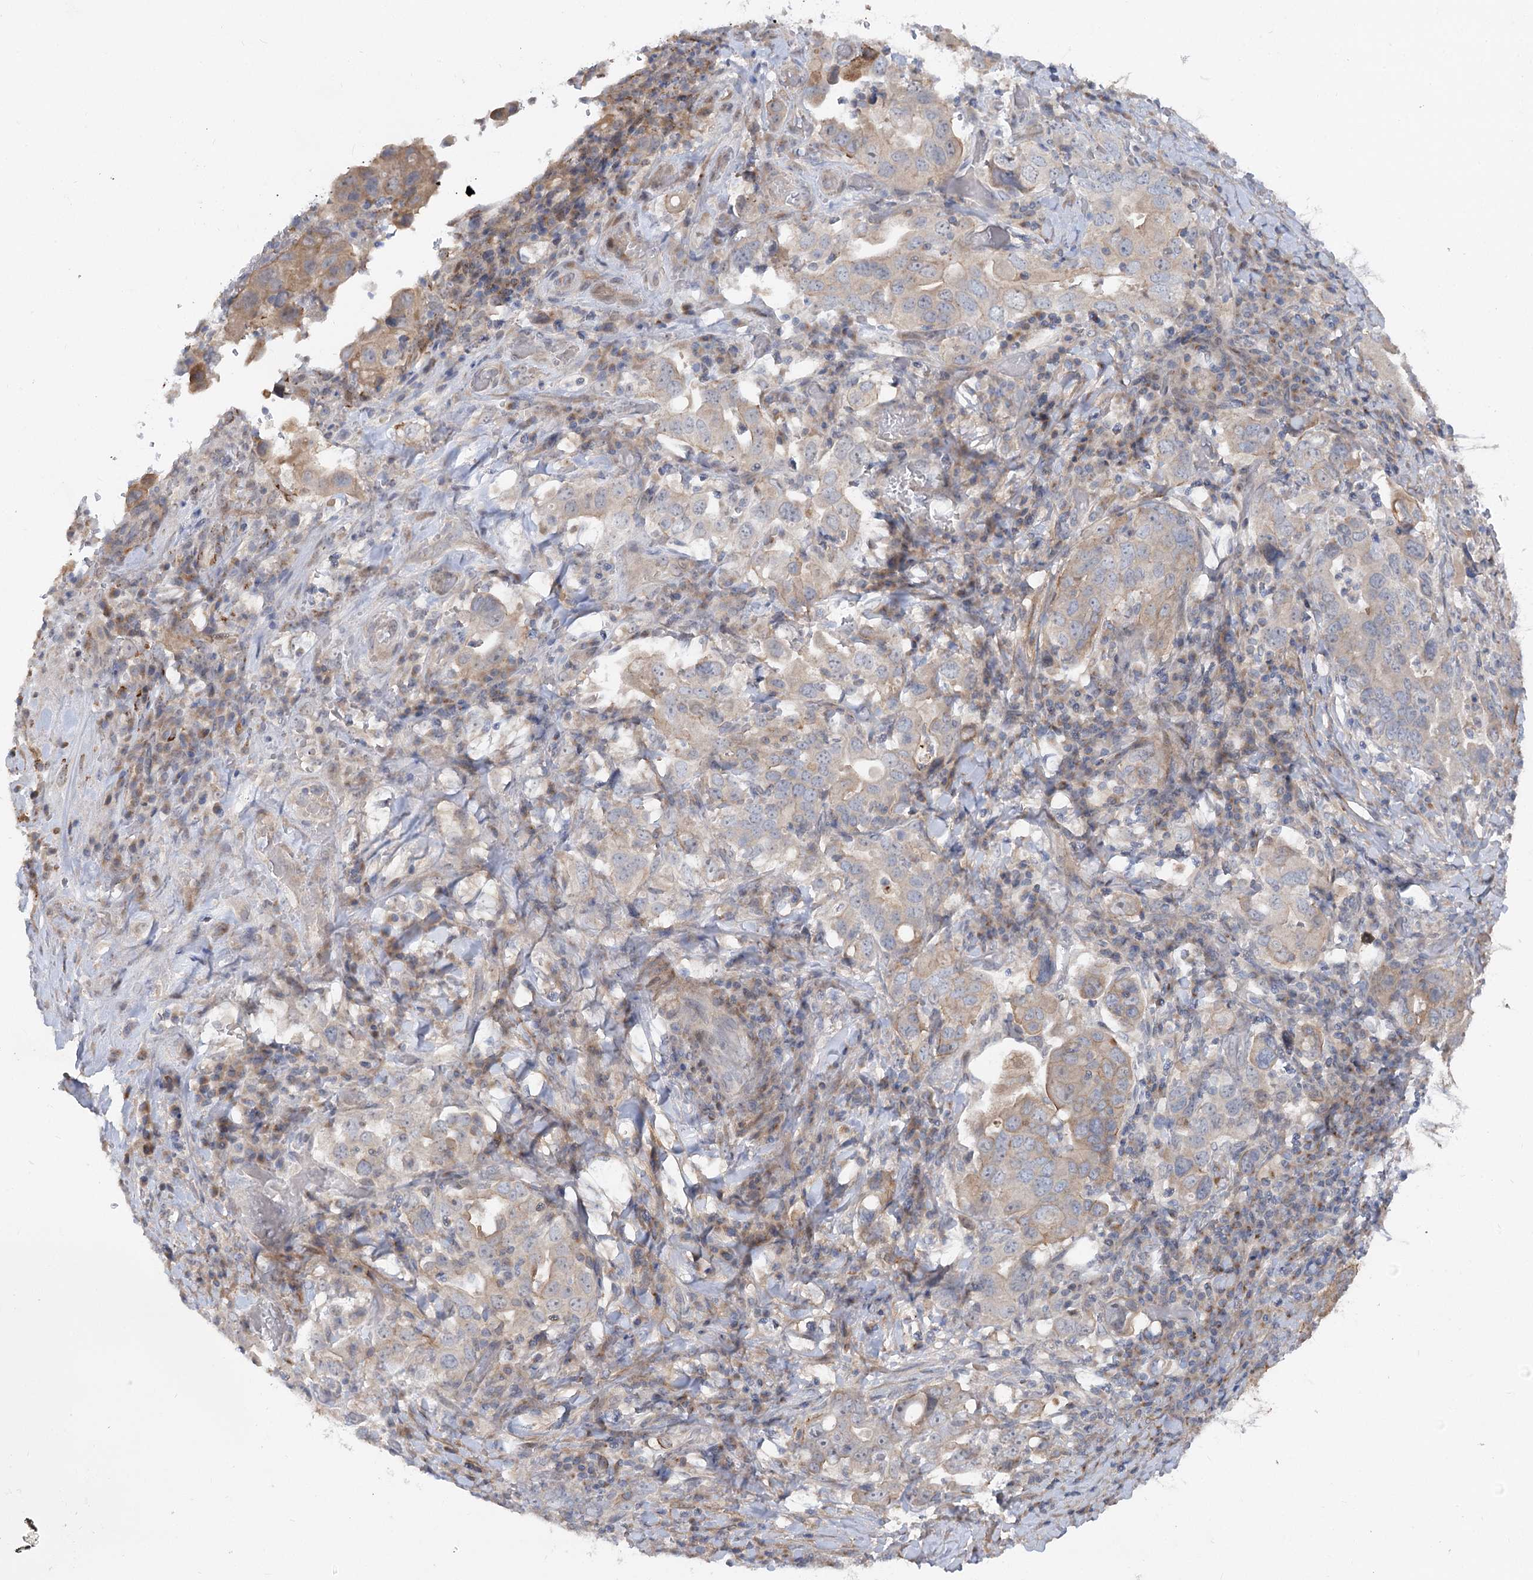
{"staining": {"intensity": "weak", "quantity": "25%-75%", "location": "cytoplasmic/membranous"}, "tissue": "stomach cancer", "cell_type": "Tumor cells", "image_type": "cancer", "snomed": [{"axis": "morphology", "description": "Adenocarcinoma, NOS"}, {"axis": "topography", "description": "Stomach, upper"}], "caption": "Immunohistochemistry (IHC) of stomach cancer (adenocarcinoma) exhibits low levels of weak cytoplasmic/membranous staining in approximately 25%-75% of tumor cells.", "gene": "FGF19", "patient": {"sex": "male", "age": 62}}